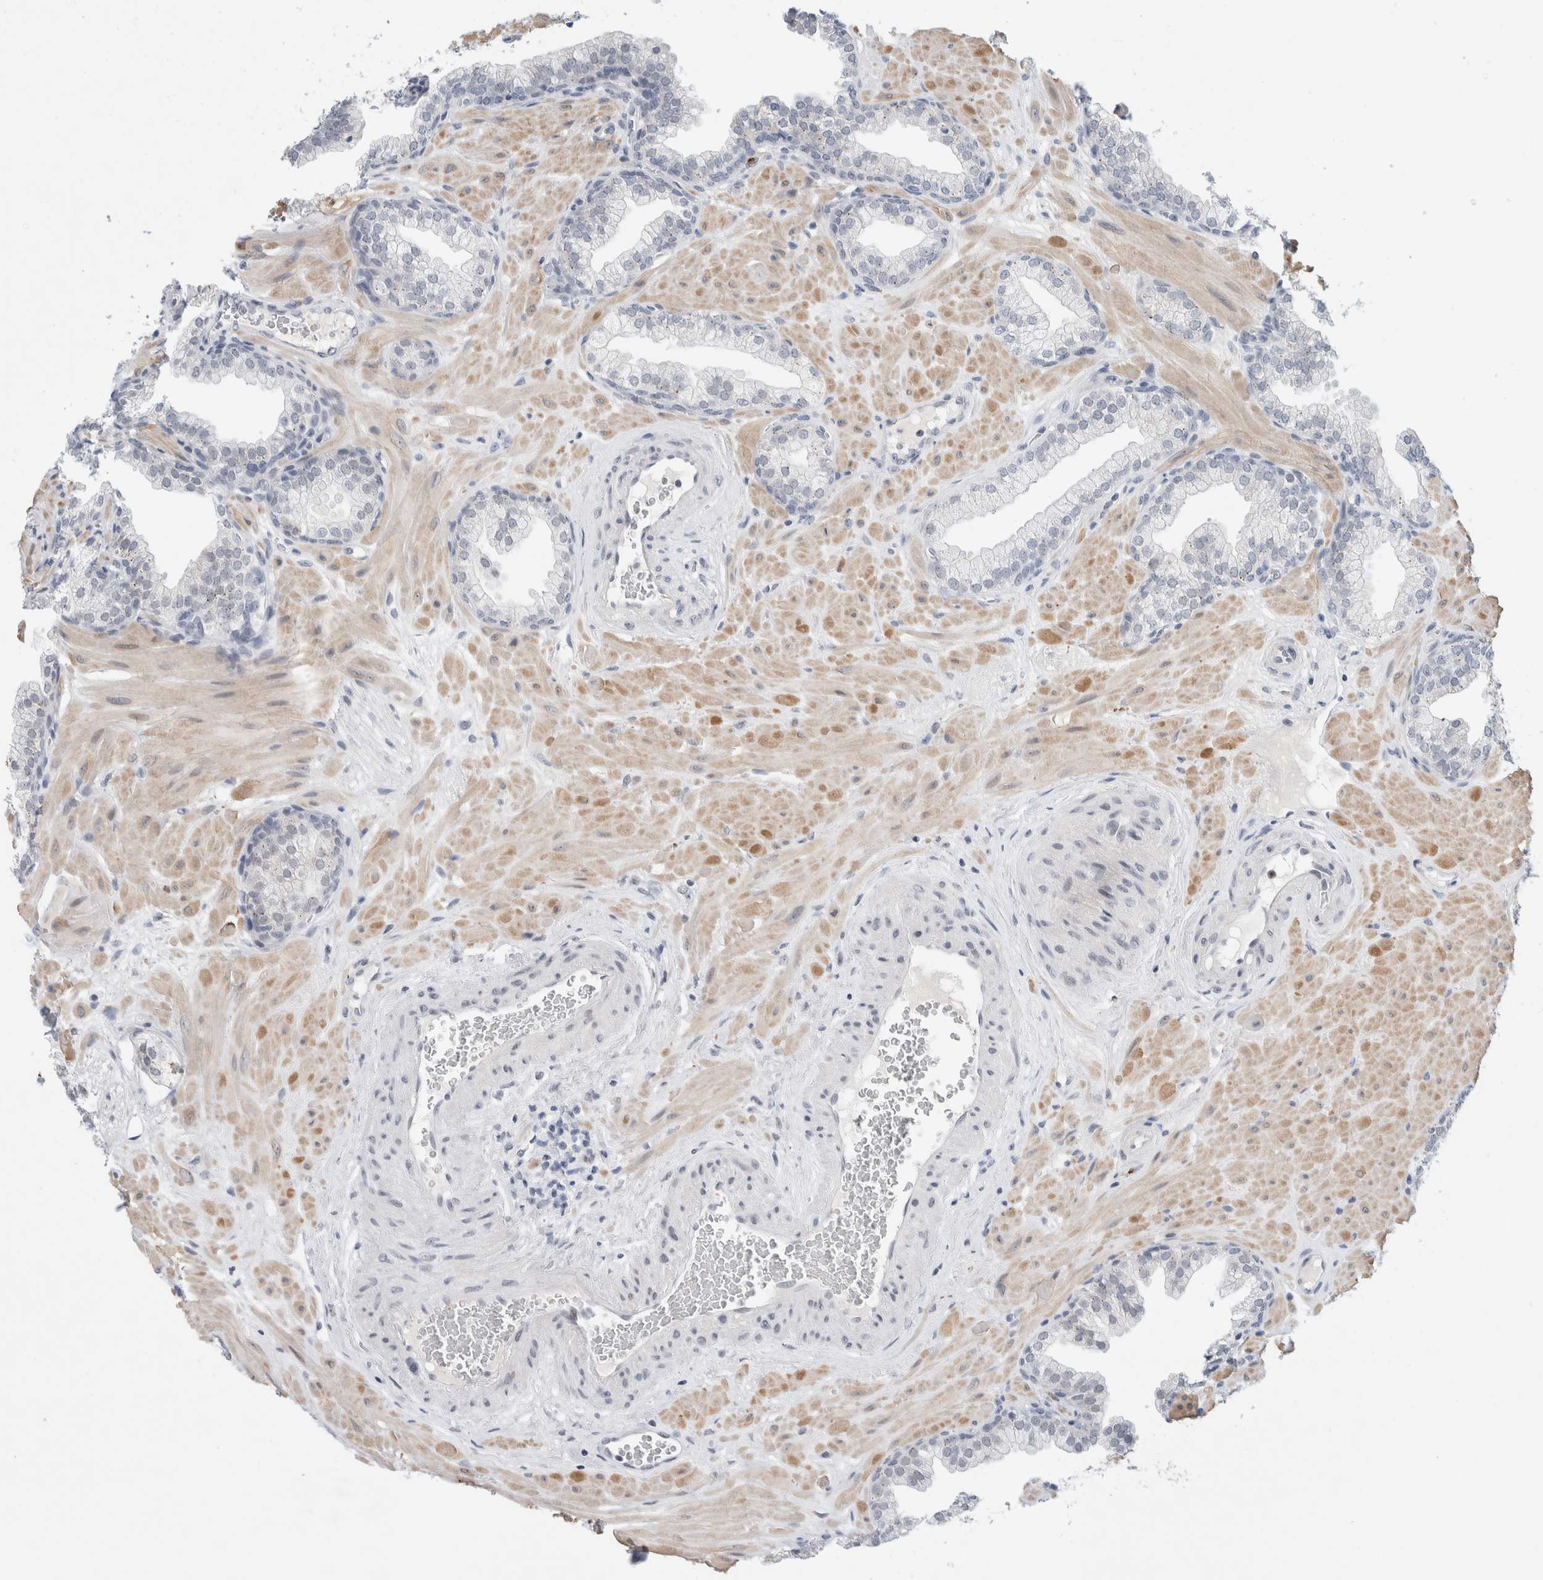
{"staining": {"intensity": "negative", "quantity": "none", "location": "none"}, "tissue": "prostate", "cell_type": "Glandular cells", "image_type": "normal", "snomed": [{"axis": "morphology", "description": "Normal tissue, NOS"}, {"axis": "morphology", "description": "Urothelial carcinoma, Low grade"}, {"axis": "topography", "description": "Urinary bladder"}, {"axis": "topography", "description": "Prostate"}], "caption": "High magnification brightfield microscopy of benign prostate stained with DAB (brown) and counterstained with hematoxylin (blue): glandular cells show no significant positivity.", "gene": "KNL1", "patient": {"sex": "male", "age": 60}}